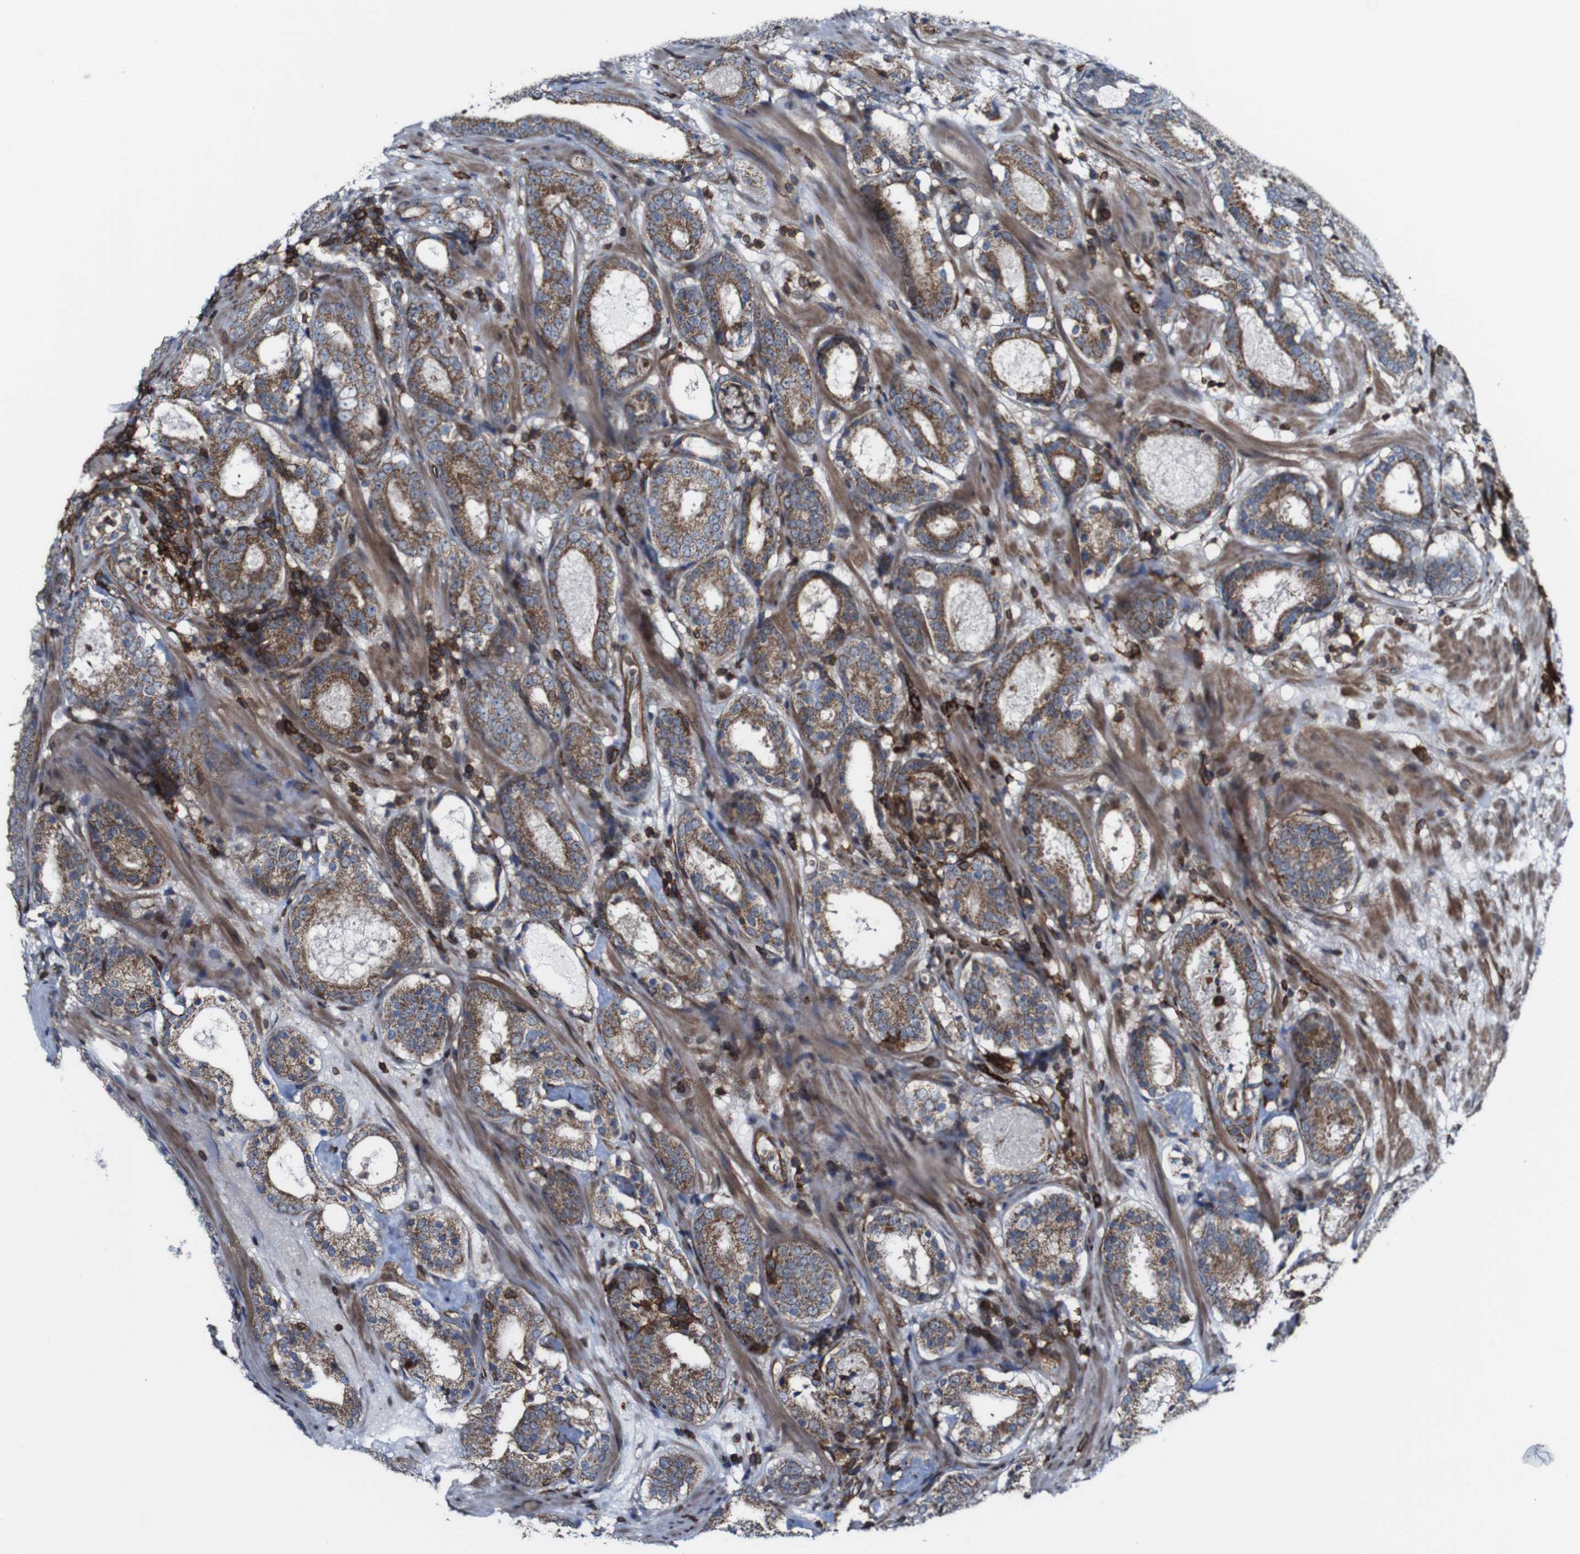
{"staining": {"intensity": "moderate", "quantity": ">75%", "location": "cytoplasmic/membranous"}, "tissue": "prostate cancer", "cell_type": "Tumor cells", "image_type": "cancer", "snomed": [{"axis": "morphology", "description": "Adenocarcinoma, Low grade"}, {"axis": "topography", "description": "Prostate"}], "caption": "Protein analysis of prostate cancer (low-grade adenocarcinoma) tissue displays moderate cytoplasmic/membranous expression in about >75% of tumor cells.", "gene": "JAK2", "patient": {"sex": "male", "age": 69}}